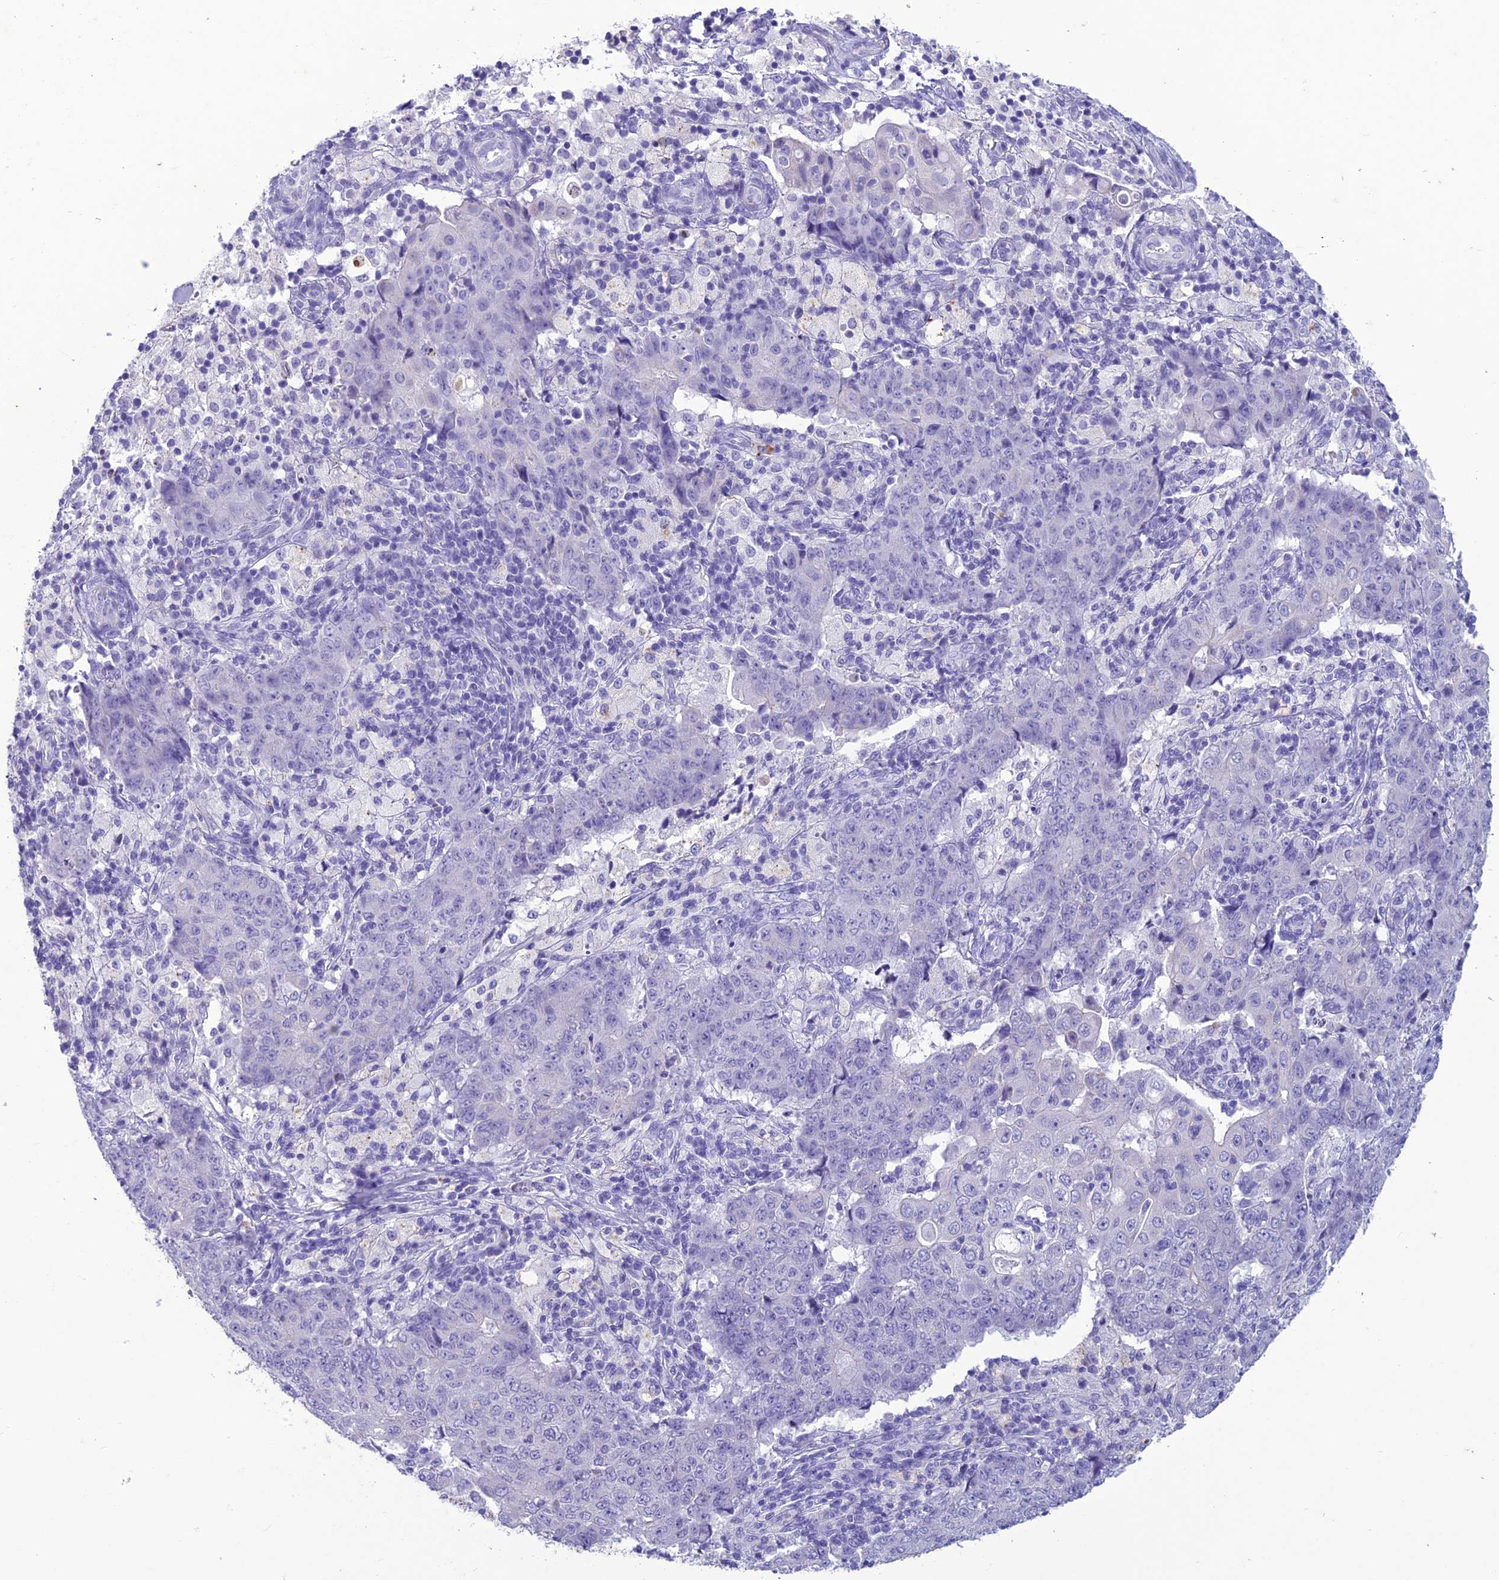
{"staining": {"intensity": "negative", "quantity": "none", "location": "none"}, "tissue": "ovarian cancer", "cell_type": "Tumor cells", "image_type": "cancer", "snomed": [{"axis": "morphology", "description": "Carcinoma, endometroid"}, {"axis": "topography", "description": "Ovary"}], "caption": "High power microscopy image of an immunohistochemistry histopathology image of ovarian cancer, revealing no significant expression in tumor cells. (DAB IHC with hematoxylin counter stain).", "gene": "IFT172", "patient": {"sex": "female", "age": 42}}